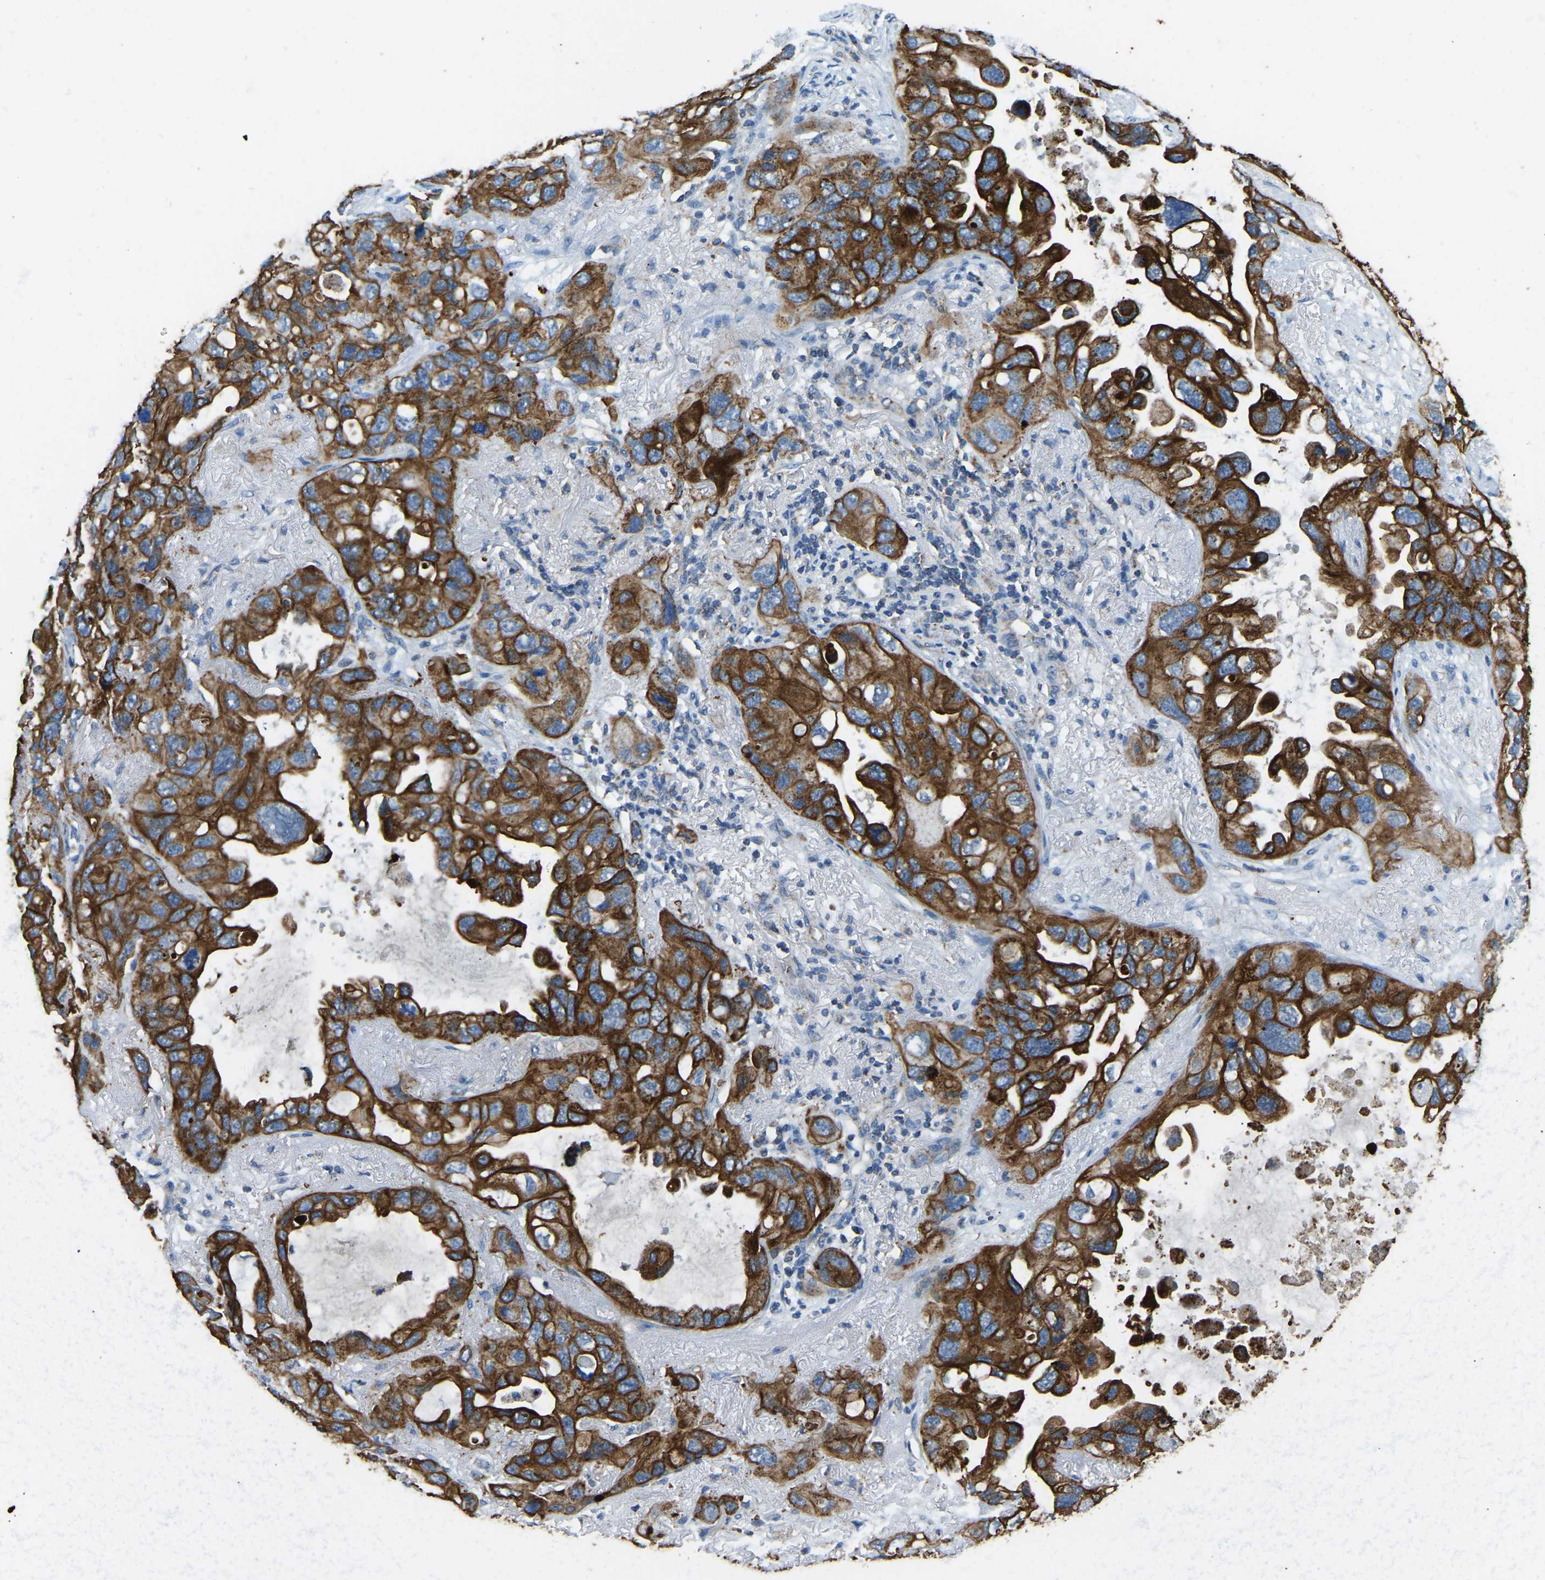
{"staining": {"intensity": "strong", "quantity": ">75%", "location": "cytoplasmic/membranous"}, "tissue": "lung cancer", "cell_type": "Tumor cells", "image_type": "cancer", "snomed": [{"axis": "morphology", "description": "Squamous cell carcinoma, NOS"}, {"axis": "topography", "description": "Lung"}], "caption": "Lung cancer (squamous cell carcinoma) tissue shows strong cytoplasmic/membranous expression in about >75% of tumor cells, visualized by immunohistochemistry.", "gene": "ZNF200", "patient": {"sex": "female", "age": 73}}